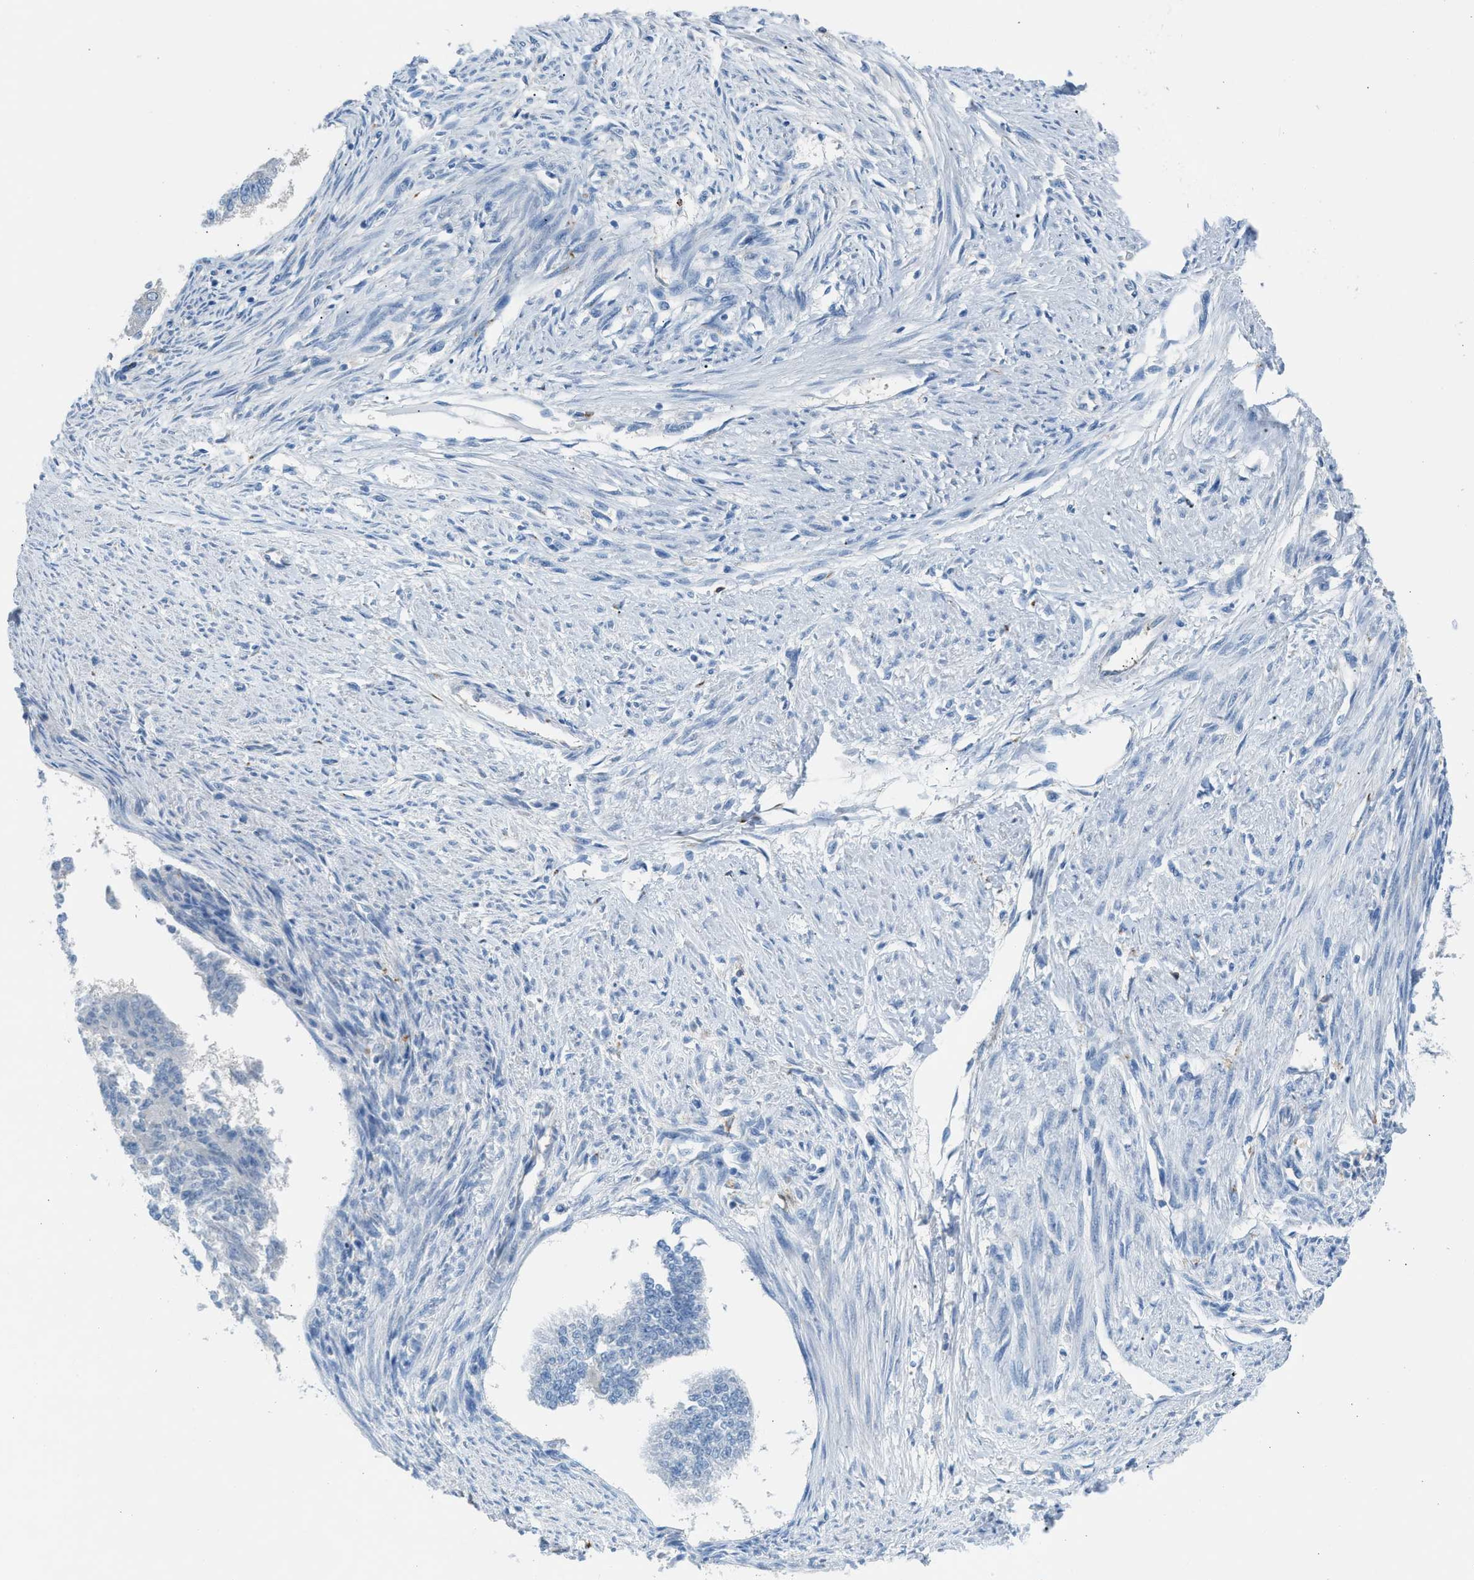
{"staining": {"intensity": "negative", "quantity": "none", "location": "none"}, "tissue": "endometrial cancer", "cell_type": "Tumor cells", "image_type": "cancer", "snomed": [{"axis": "morphology", "description": "Adenocarcinoma, NOS"}, {"axis": "topography", "description": "Endometrium"}], "caption": "Tumor cells are negative for brown protein staining in adenocarcinoma (endometrial).", "gene": "CLEC10A", "patient": {"sex": "female", "age": 32}}